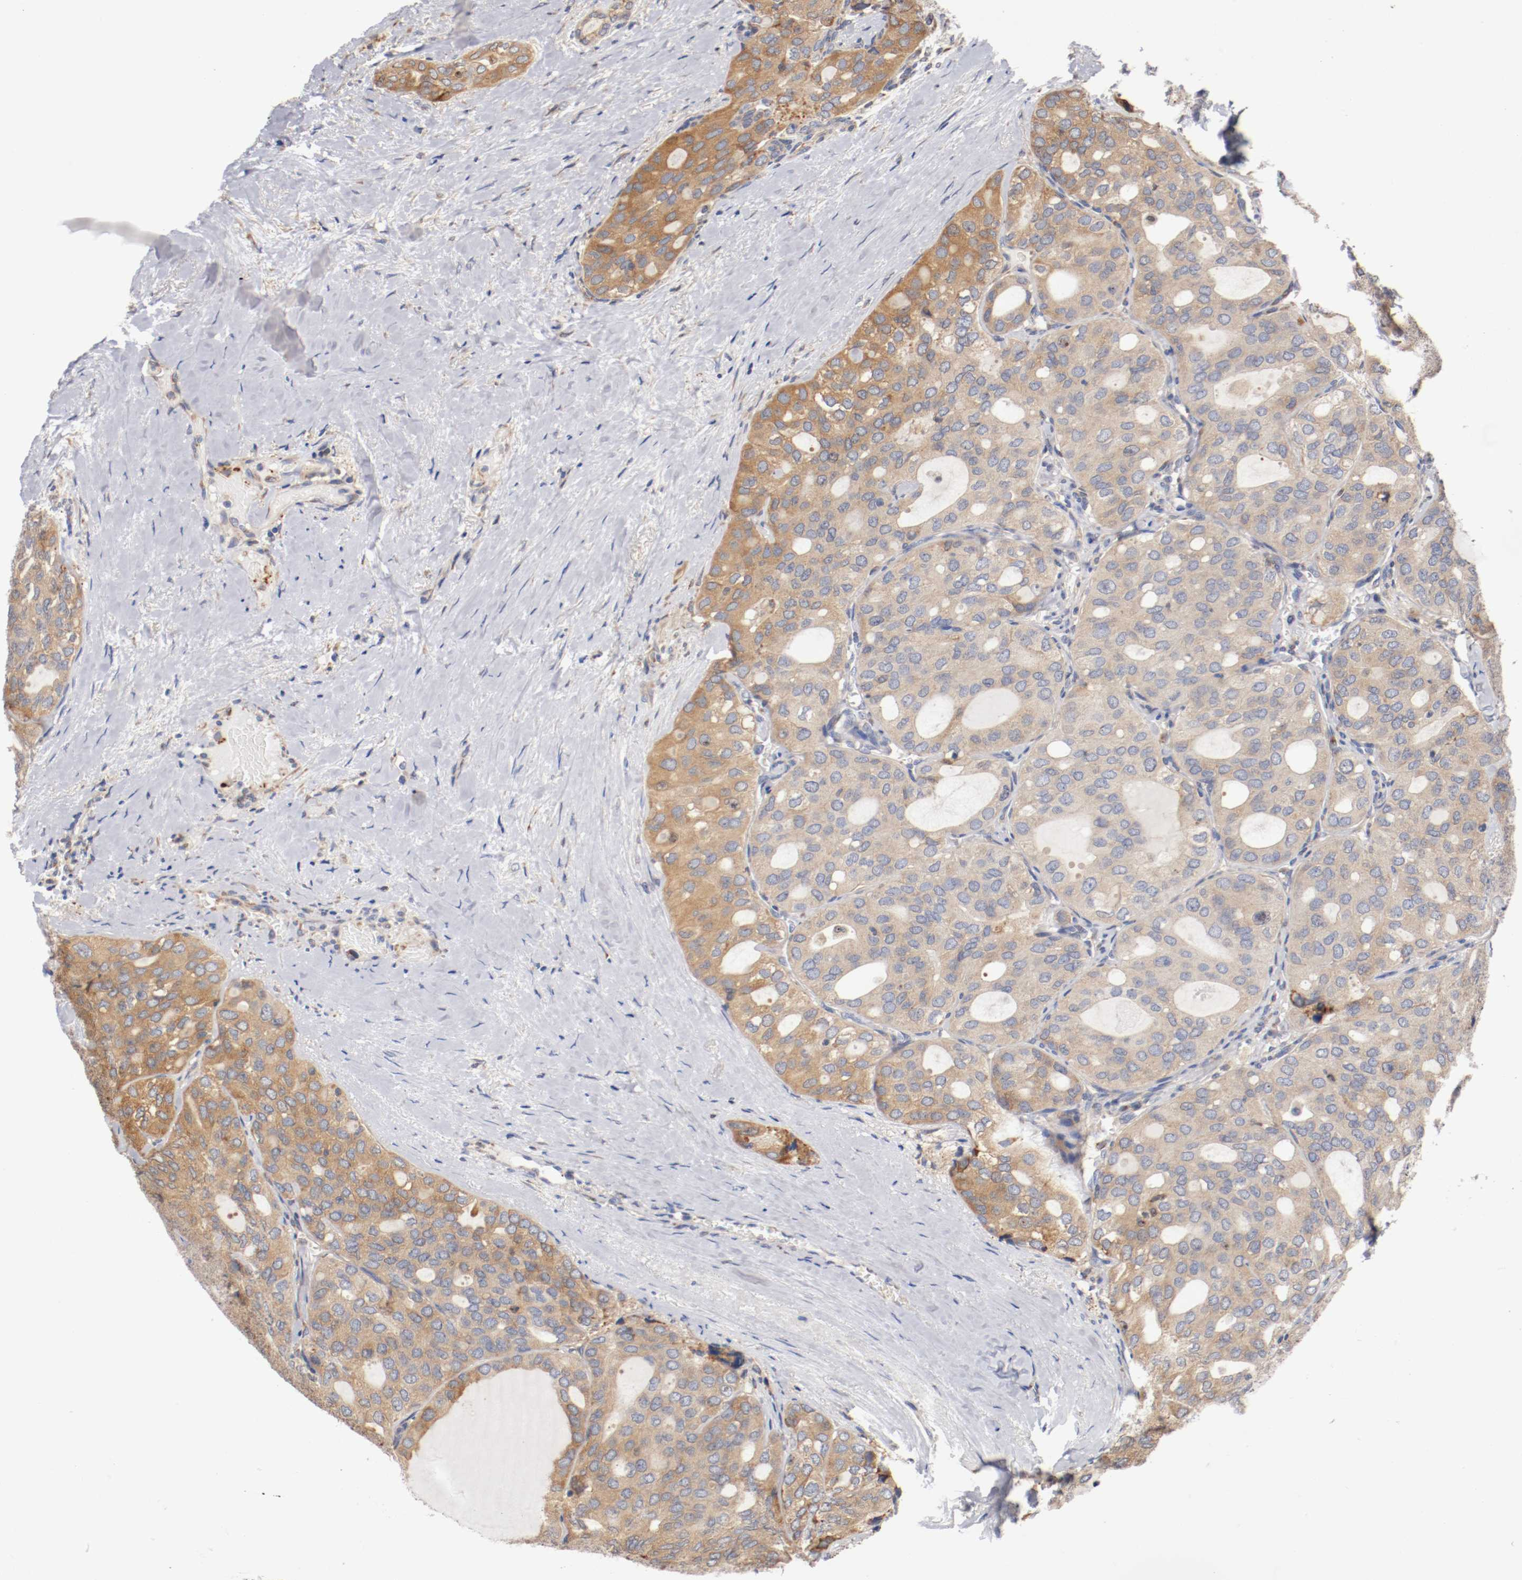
{"staining": {"intensity": "weak", "quantity": ">75%", "location": "cytoplasmic/membranous"}, "tissue": "thyroid cancer", "cell_type": "Tumor cells", "image_type": "cancer", "snomed": [{"axis": "morphology", "description": "Follicular adenoma carcinoma, NOS"}, {"axis": "topography", "description": "Thyroid gland"}], "caption": "Human thyroid cancer stained with a protein marker shows weak staining in tumor cells.", "gene": "TNFSF13", "patient": {"sex": "male", "age": 75}}